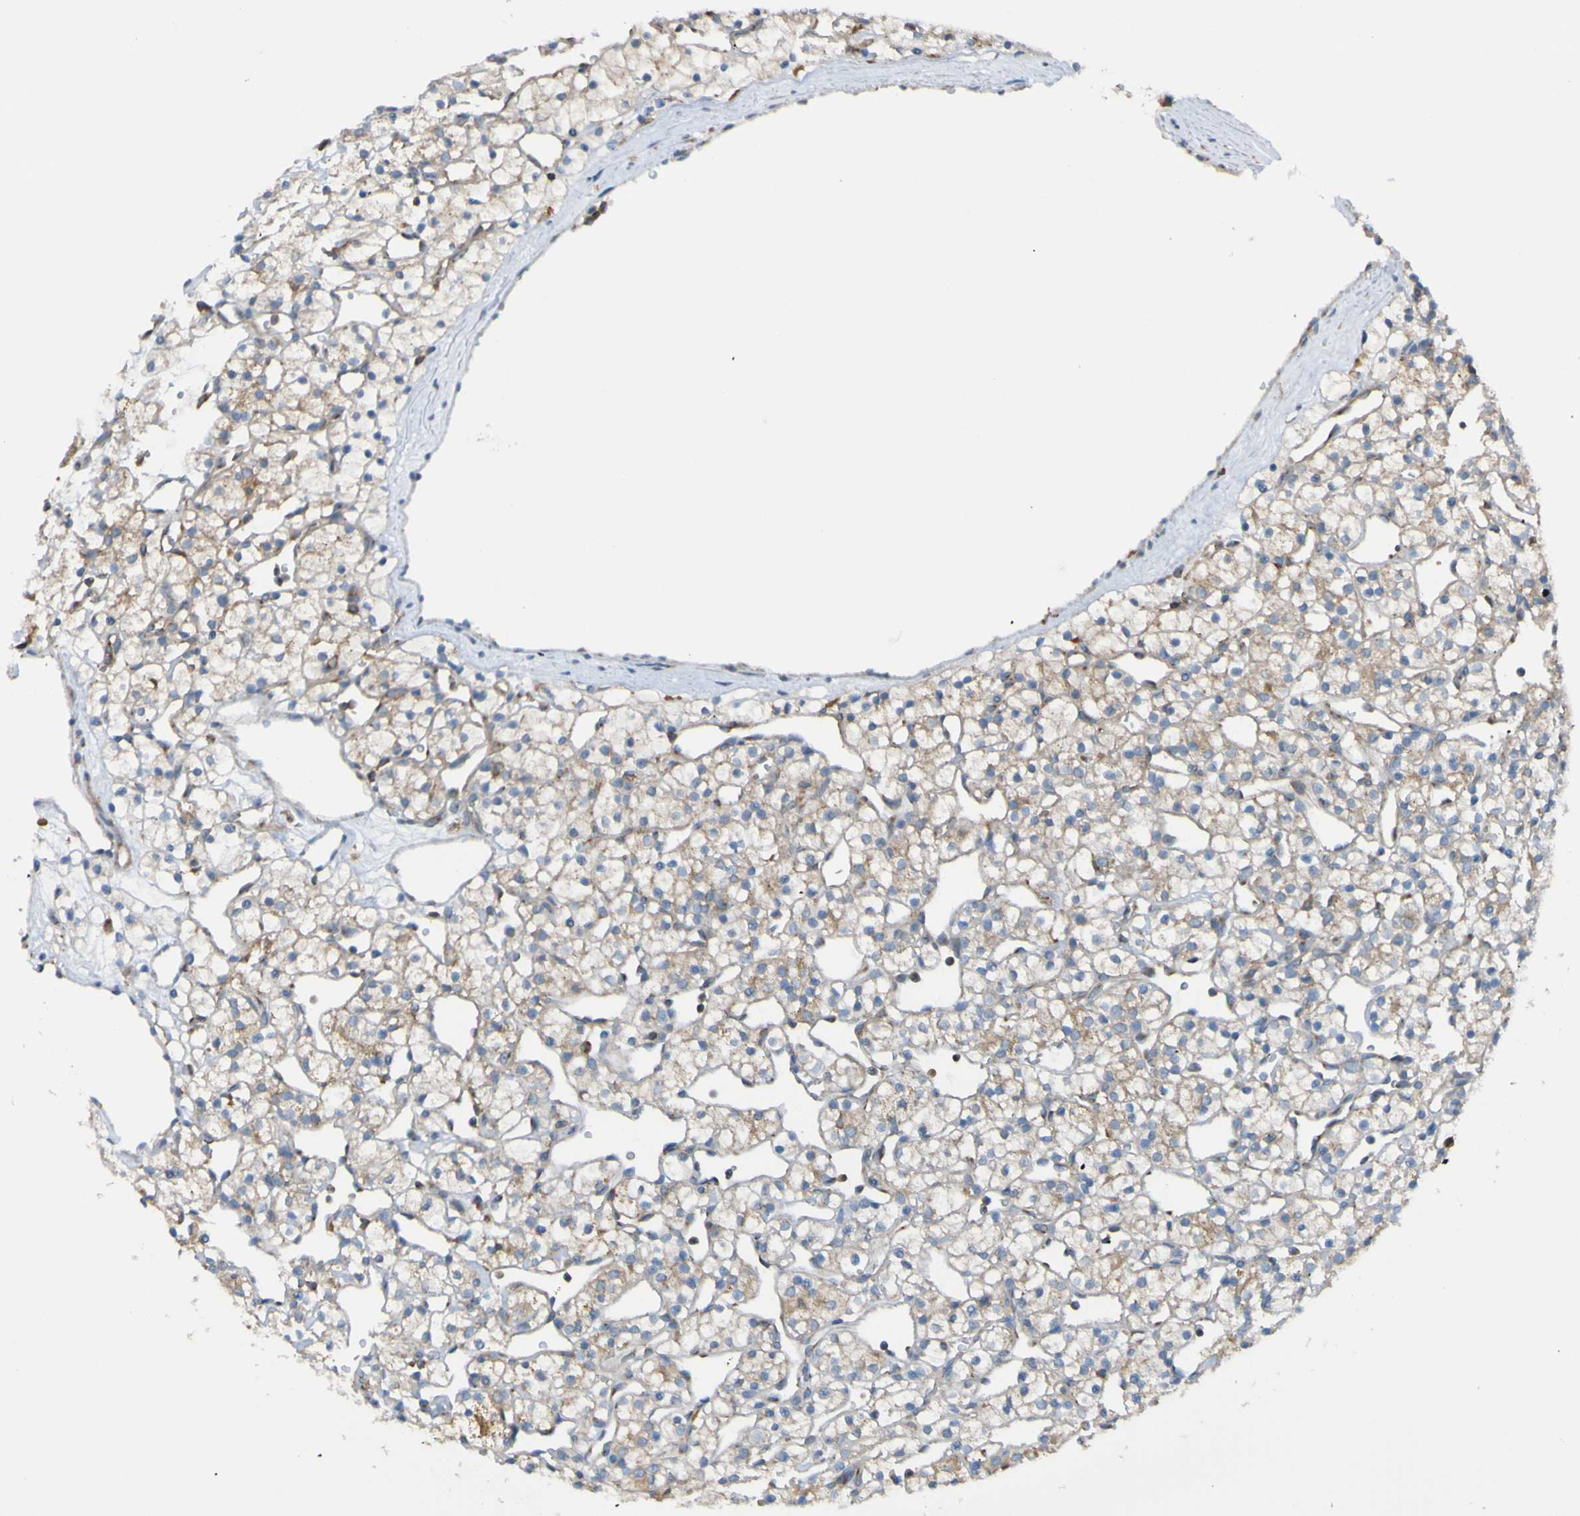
{"staining": {"intensity": "moderate", "quantity": "25%-75%", "location": "cytoplasmic/membranous"}, "tissue": "renal cancer", "cell_type": "Tumor cells", "image_type": "cancer", "snomed": [{"axis": "morphology", "description": "Adenocarcinoma, NOS"}, {"axis": "topography", "description": "Kidney"}], "caption": "Tumor cells demonstrate medium levels of moderate cytoplasmic/membranous expression in approximately 25%-75% of cells in human renal adenocarcinoma.", "gene": "MINAR1", "patient": {"sex": "female", "age": 60}}